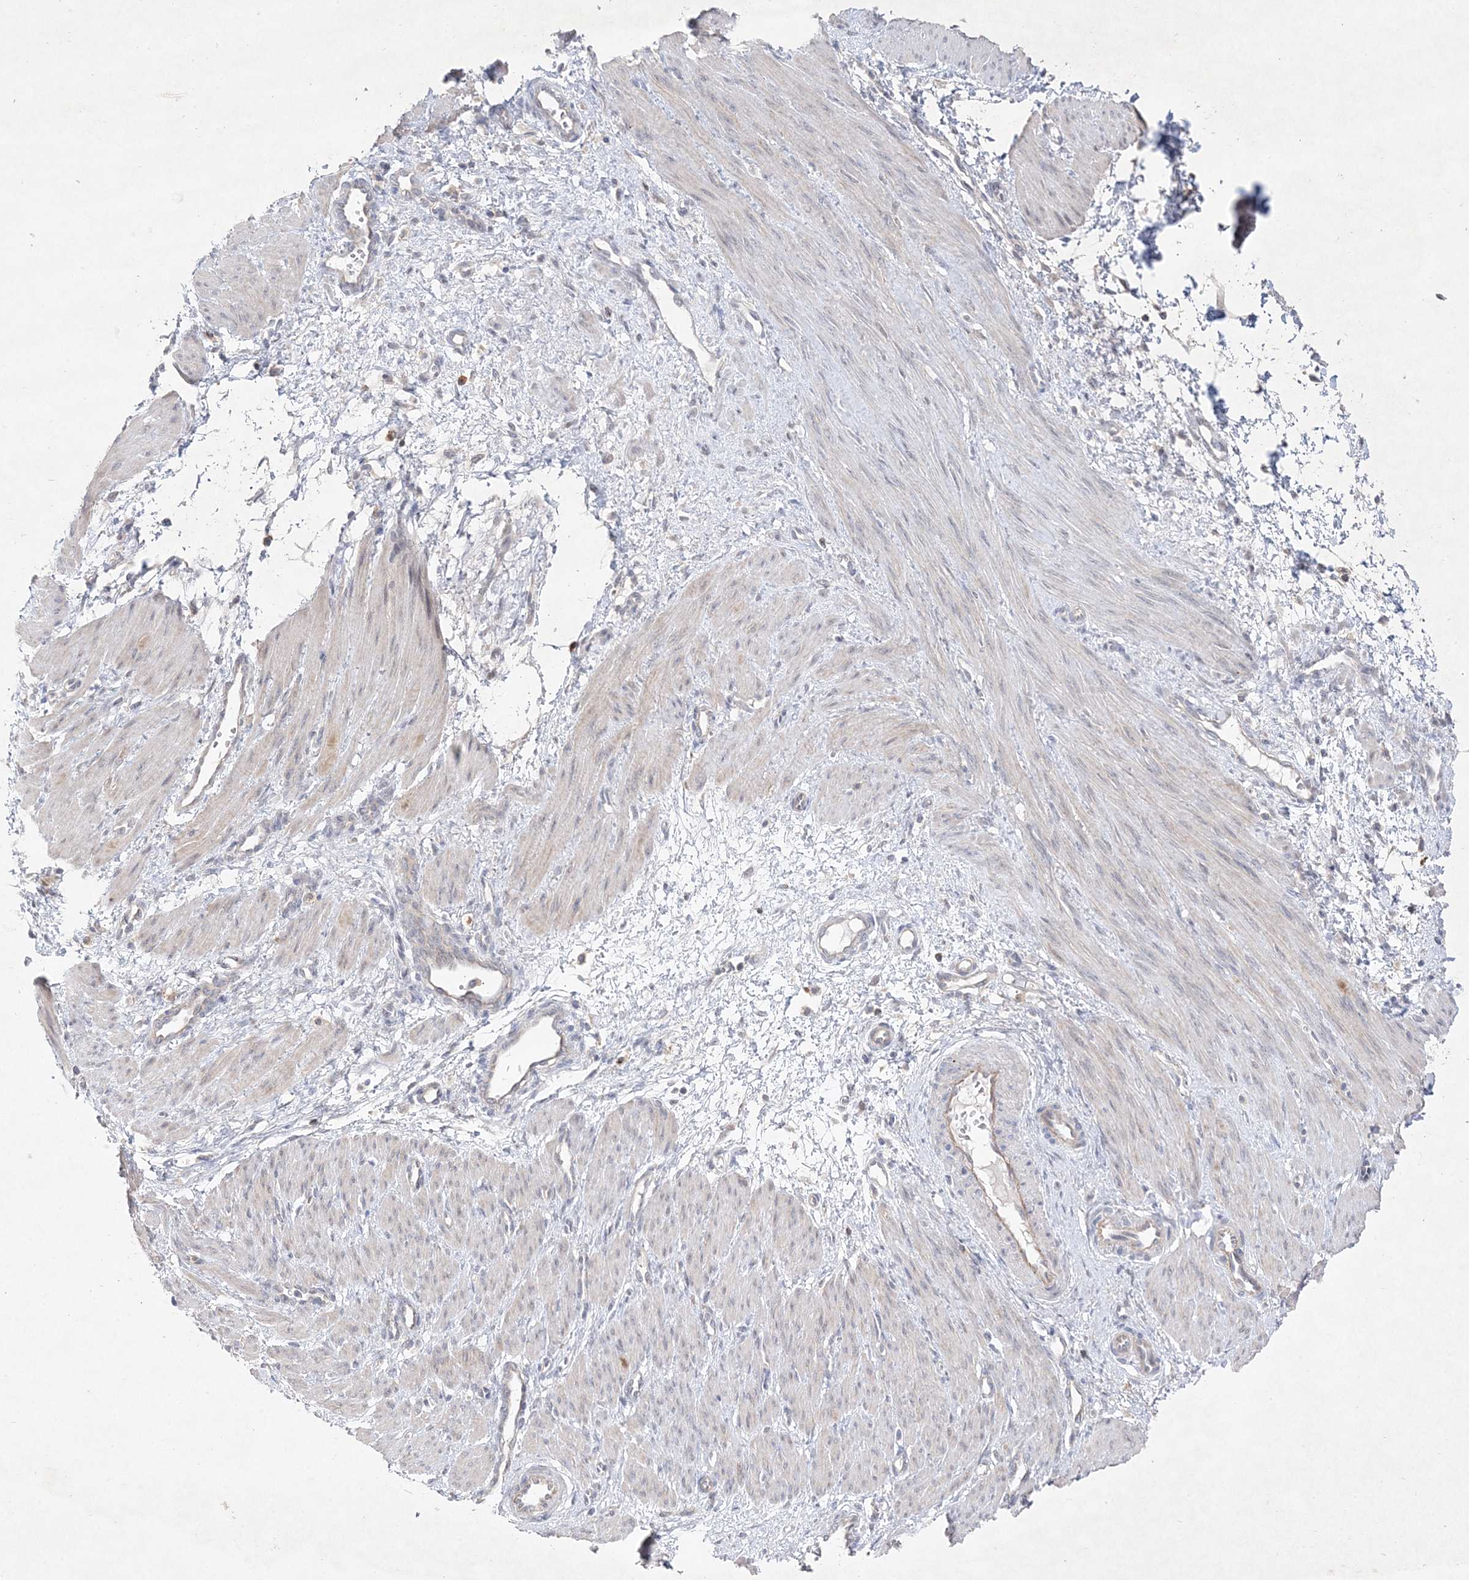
{"staining": {"intensity": "weak", "quantity": "25%-75%", "location": "cytoplasmic/membranous"}, "tissue": "smooth muscle", "cell_type": "Smooth muscle cells", "image_type": "normal", "snomed": [{"axis": "morphology", "description": "Normal tissue, NOS"}, {"axis": "topography", "description": "Endometrium"}], "caption": "A micrograph showing weak cytoplasmic/membranous positivity in about 25%-75% of smooth muscle cells in benign smooth muscle, as visualized by brown immunohistochemical staining.", "gene": "CLNK", "patient": {"sex": "female", "age": 33}}